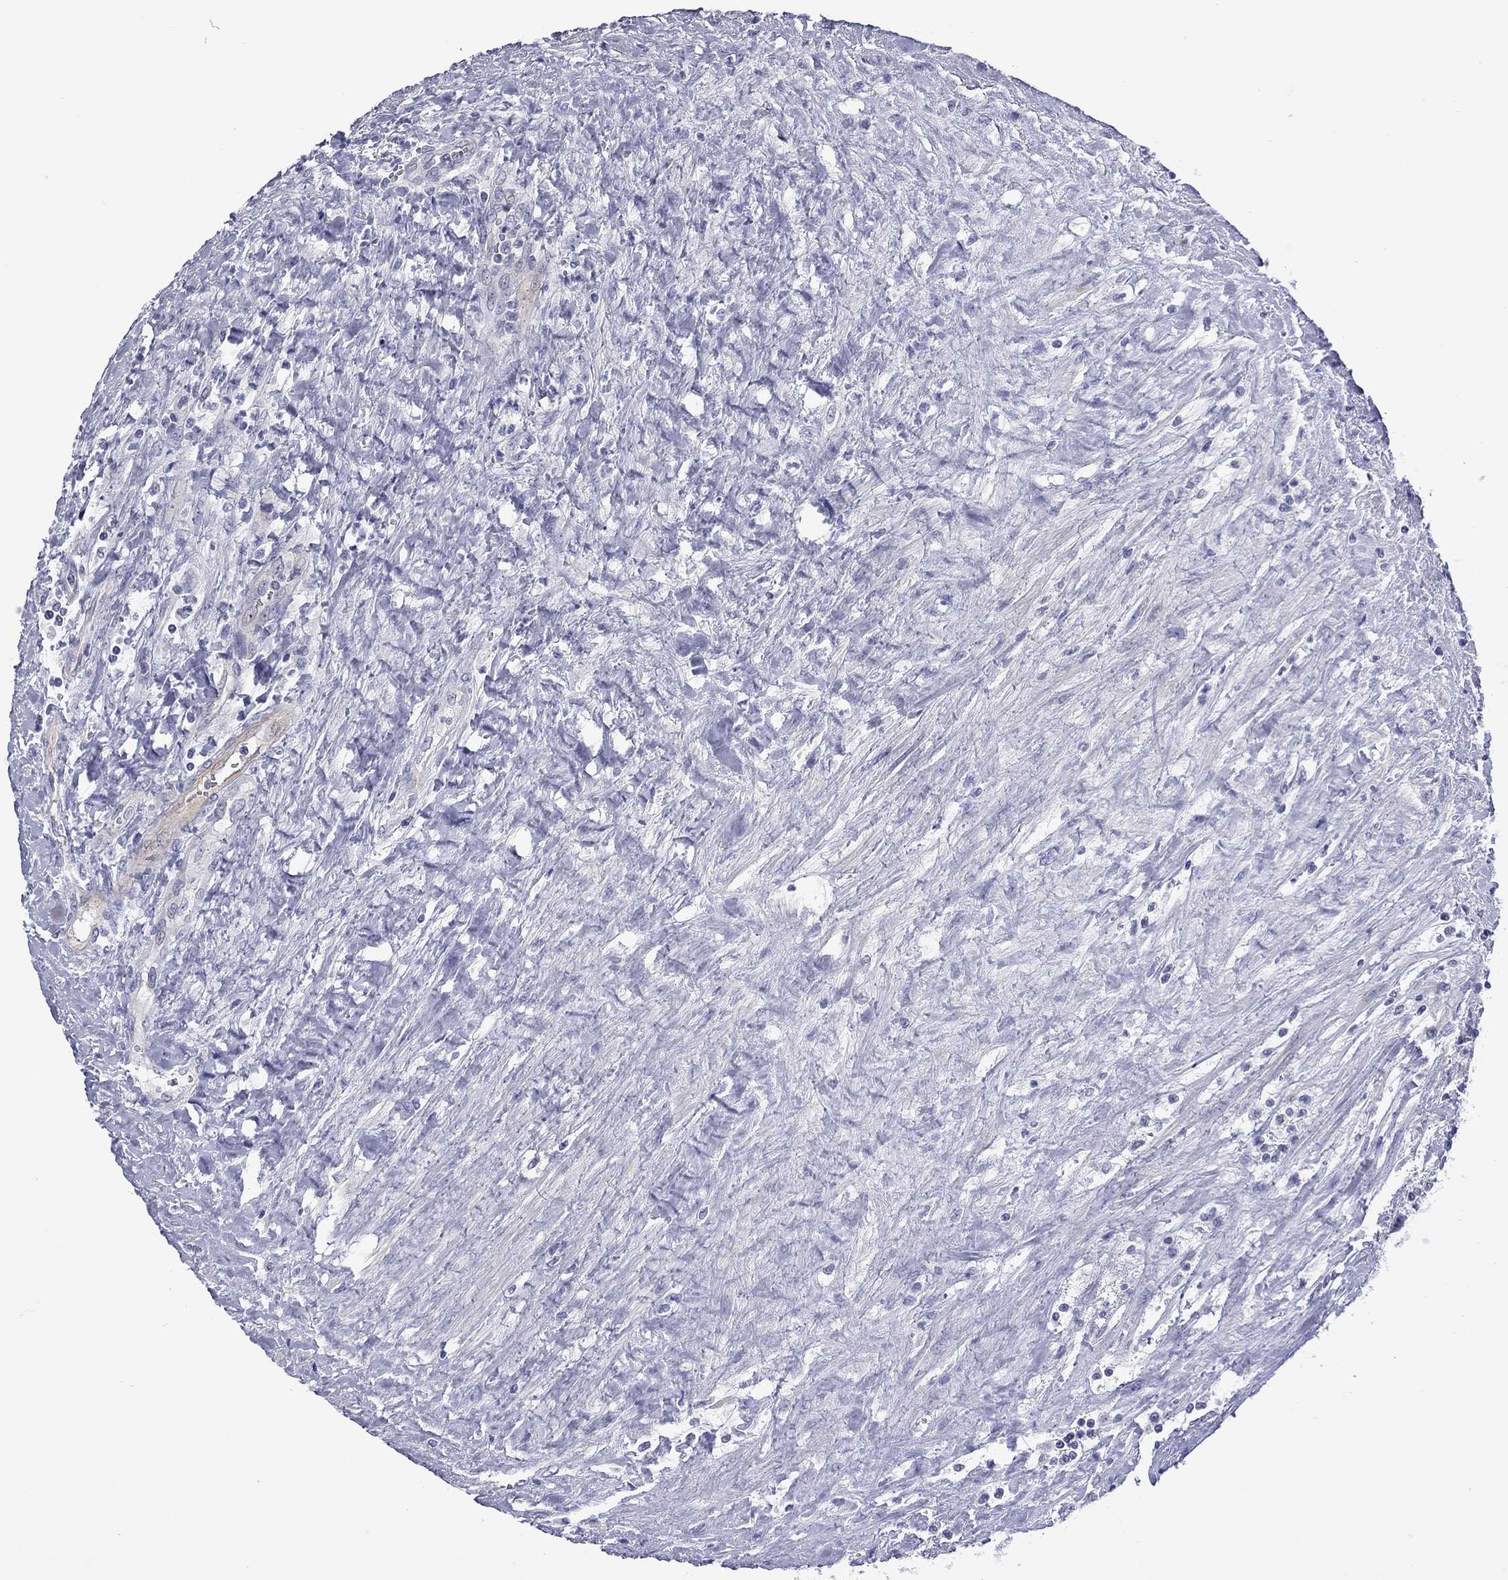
{"staining": {"intensity": "negative", "quantity": "none", "location": "none"}, "tissue": "testis cancer", "cell_type": "Tumor cells", "image_type": "cancer", "snomed": [{"axis": "morphology", "description": "Seminoma, NOS"}, {"axis": "topography", "description": "Testis"}], "caption": "Tumor cells are negative for brown protein staining in testis cancer.", "gene": "CTNNBIP1", "patient": {"sex": "male", "age": 43}}